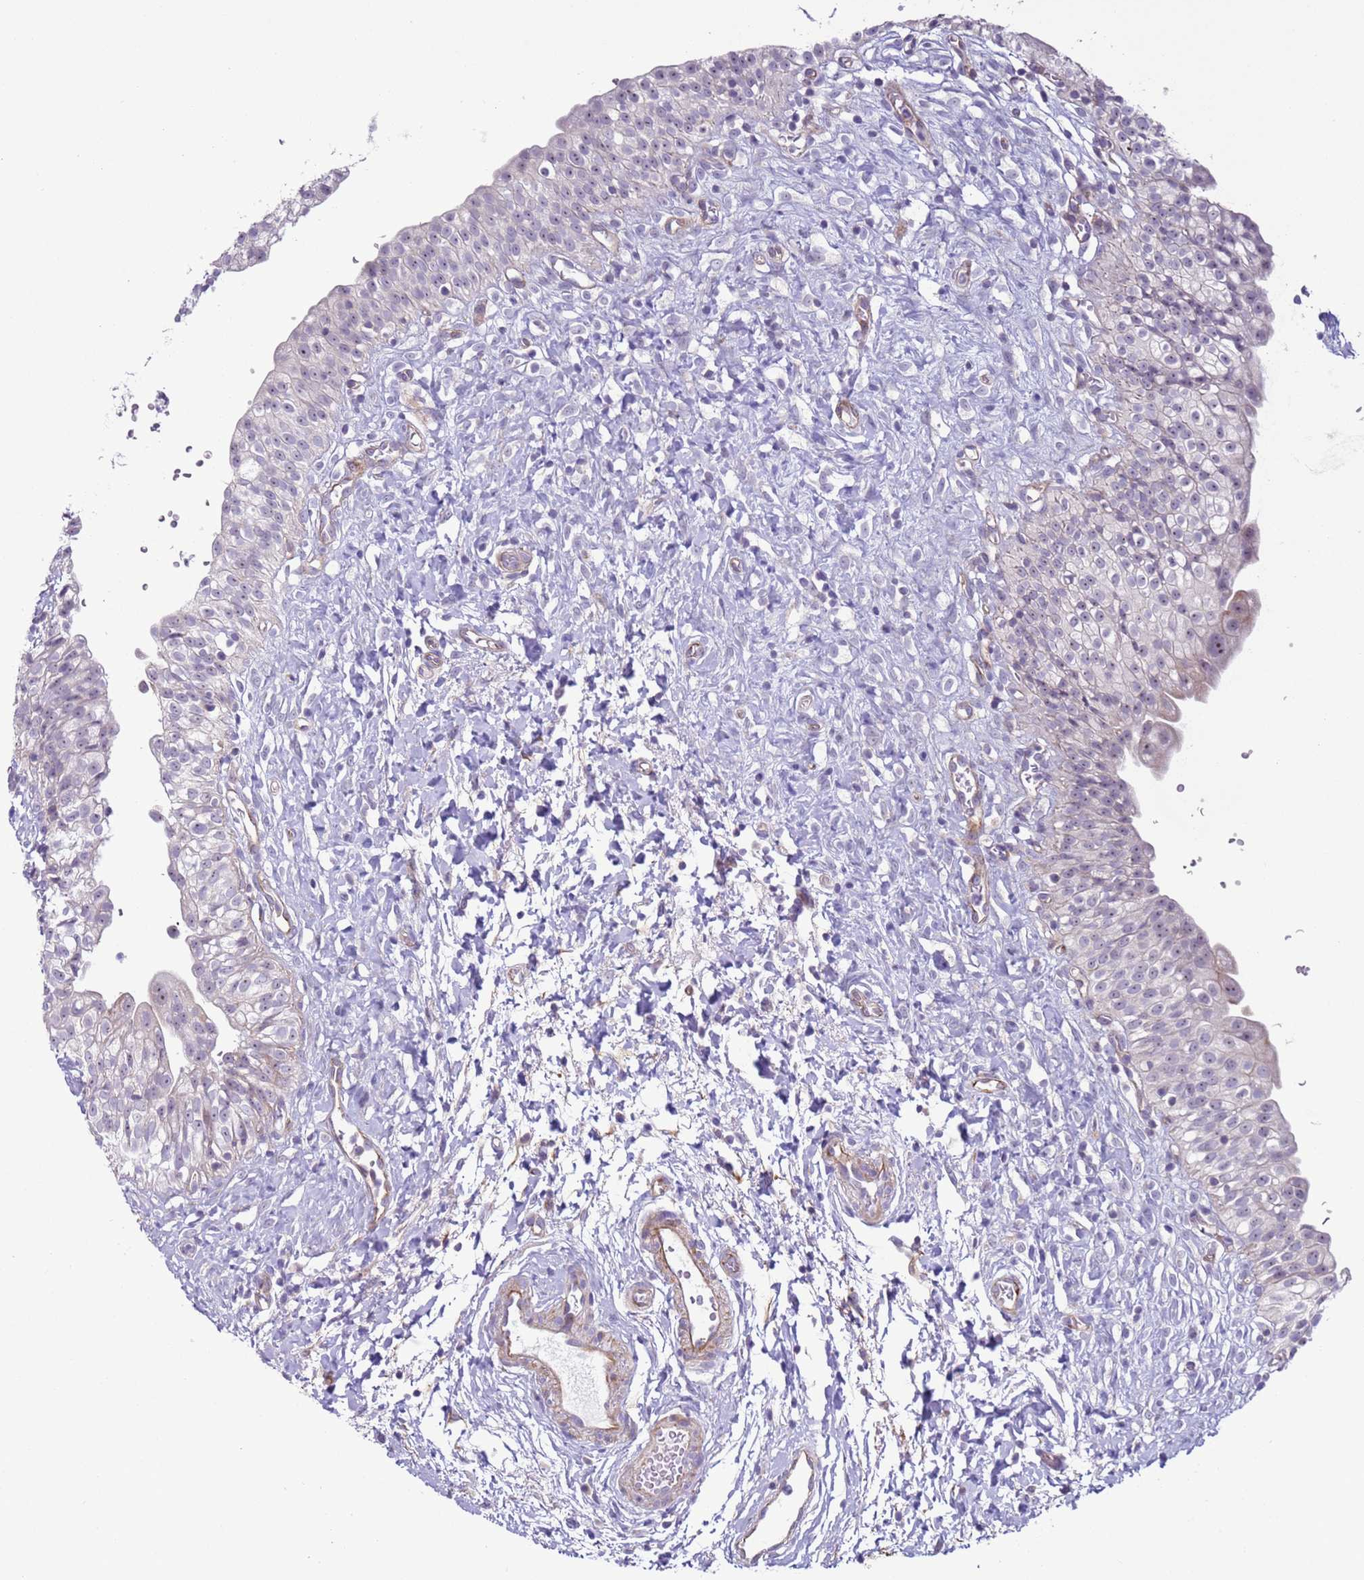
{"staining": {"intensity": "negative", "quantity": "none", "location": "none"}, "tissue": "urinary bladder", "cell_type": "Urothelial cells", "image_type": "normal", "snomed": [{"axis": "morphology", "description": "Normal tissue, NOS"}, {"axis": "topography", "description": "Urinary bladder"}], "caption": "High power microscopy micrograph of an immunohistochemistry micrograph of normal urinary bladder, revealing no significant staining in urothelial cells.", "gene": "HEATR1", "patient": {"sex": "male", "age": 51}}